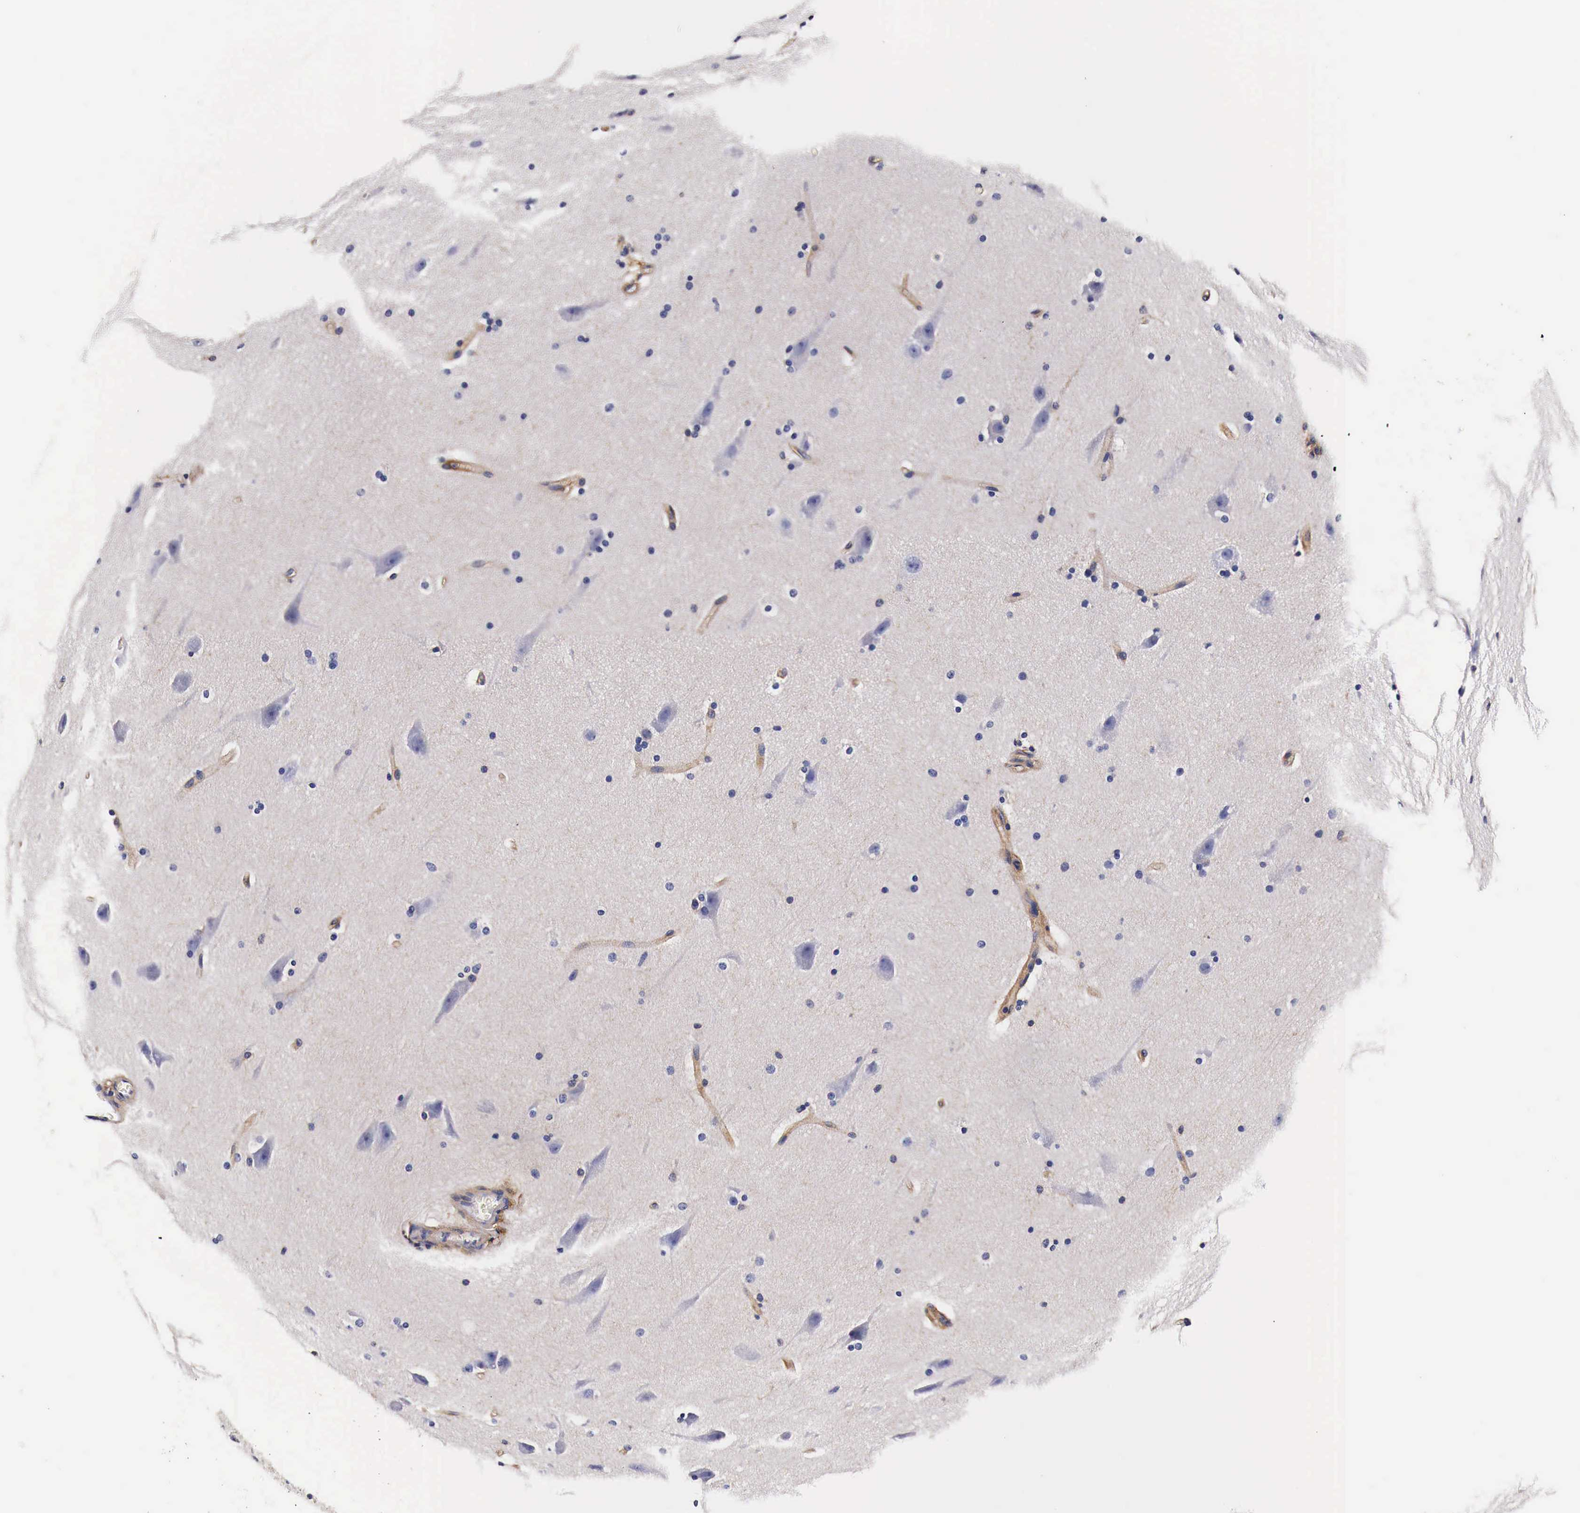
{"staining": {"intensity": "moderate", "quantity": "25%-75%", "location": "cytoplasmic/membranous"}, "tissue": "cerebral cortex", "cell_type": "Endothelial cells", "image_type": "normal", "snomed": [{"axis": "morphology", "description": "Normal tissue, NOS"}, {"axis": "topography", "description": "Cerebral cortex"}, {"axis": "topography", "description": "Hippocampus"}], "caption": "A micrograph showing moderate cytoplasmic/membranous staining in approximately 25%-75% of endothelial cells in unremarkable cerebral cortex, as visualized by brown immunohistochemical staining.", "gene": "RP2", "patient": {"sex": "female", "age": 19}}